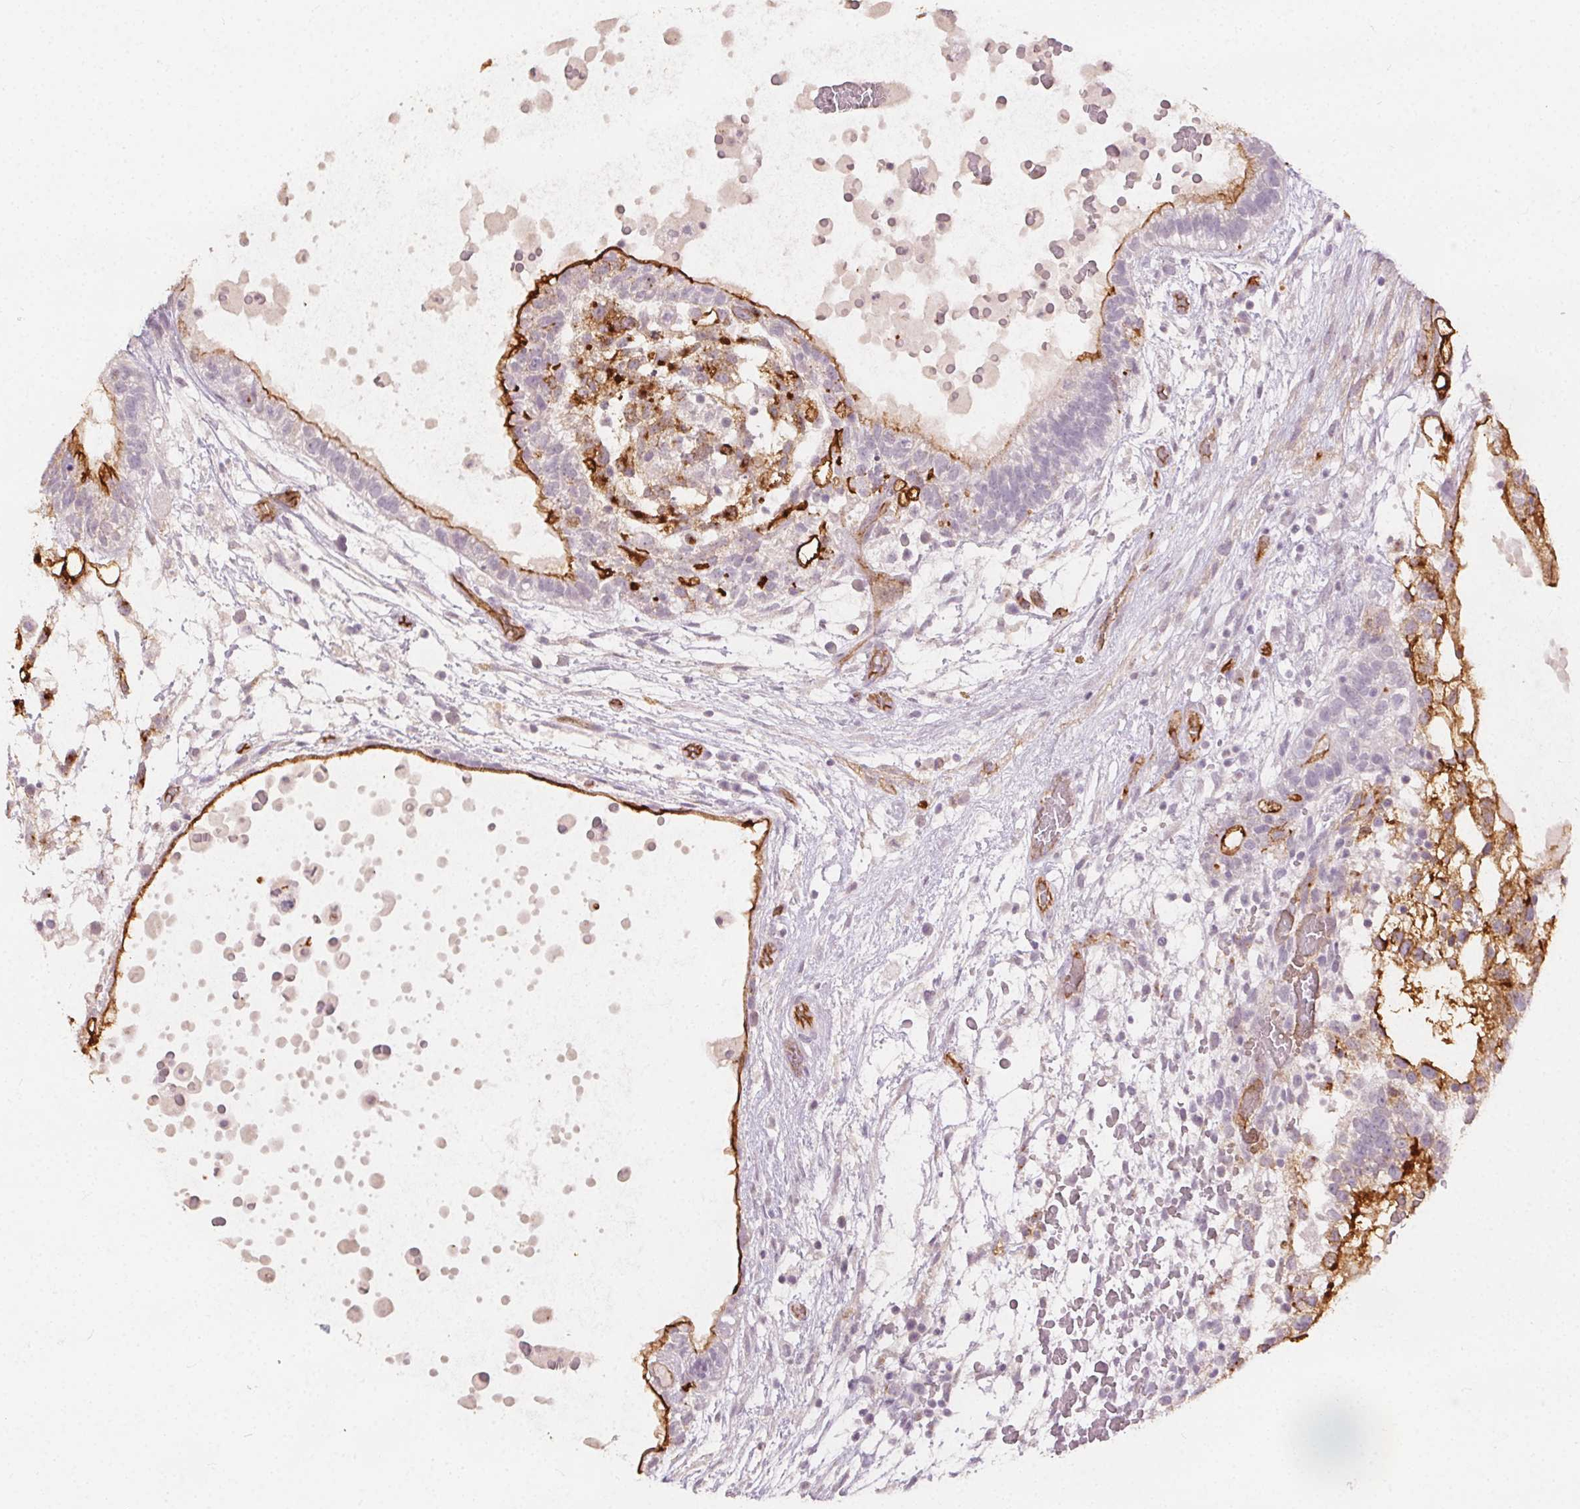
{"staining": {"intensity": "strong", "quantity": "25%-75%", "location": "cytoplasmic/membranous"}, "tissue": "testis cancer", "cell_type": "Tumor cells", "image_type": "cancer", "snomed": [{"axis": "morphology", "description": "Normal tissue, NOS"}, {"axis": "morphology", "description": "Carcinoma, Embryonal, NOS"}, {"axis": "topography", "description": "Testis"}], "caption": "IHC micrograph of human embryonal carcinoma (testis) stained for a protein (brown), which shows high levels of strong cytoplasmic/membranous positivity in about 25%-75% of tumor cells.", "gene": "PODXL", "patient": {"sex": "male", "age": 32}}